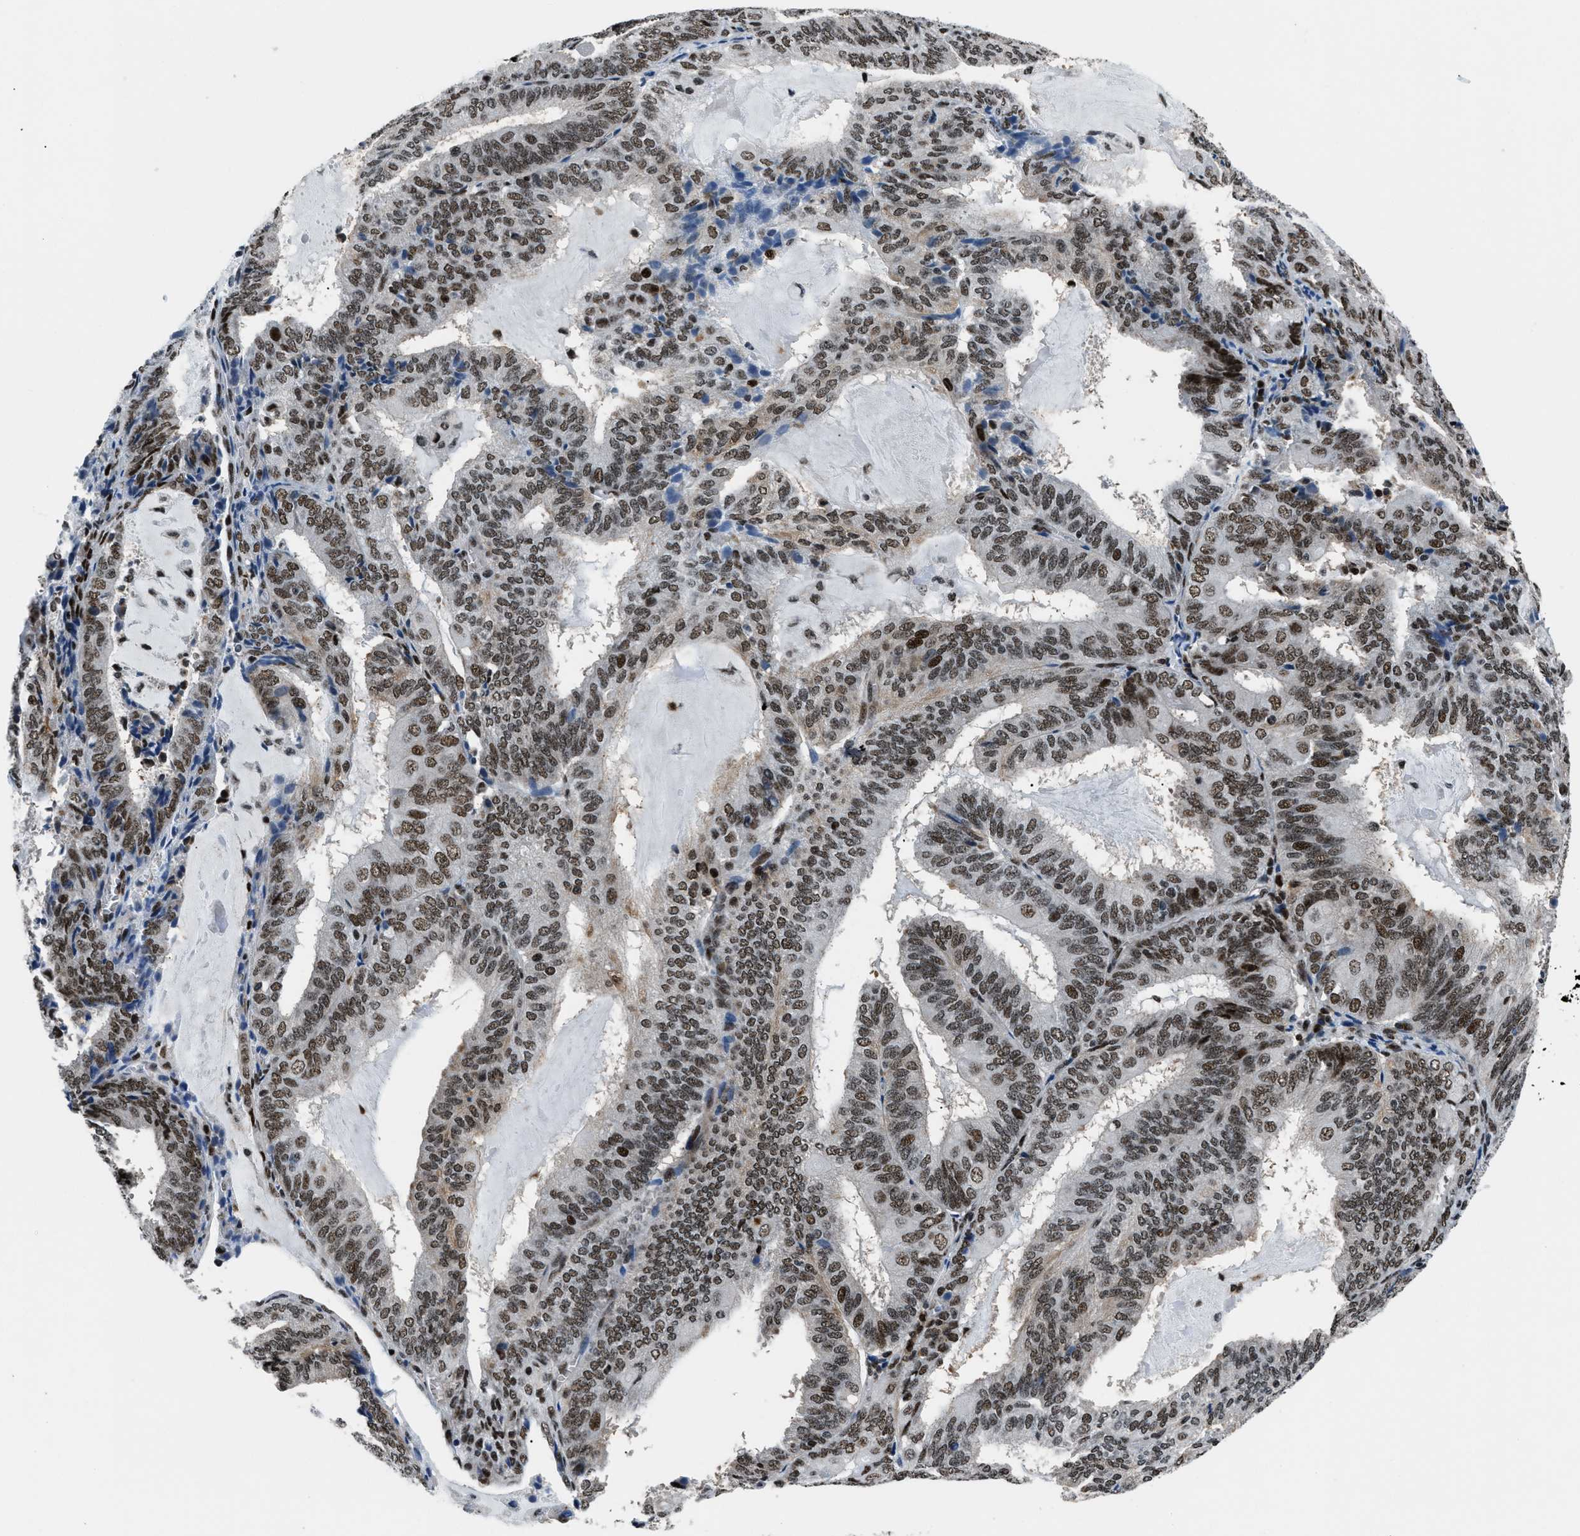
{"staining": {"intensity": "strong", "quantity": ">75%", "location": "nuclear"}, "tissue": "endometrial cancer", "cell_type": "Tumor cells", "image_type": "cancer", "snomed": [{"axis": "morphology", "description": "Adenocarcinoma, NOS"}, {"axis": "topography", "description": "Endometrium"}], "caption": "Immunohistochemistry (IHC) histopathology image of human endometrial adenocarcinoma stained for a protein (brown), which displays high levels of strong nuclear staining in approximately >75% of tumor cells.", "gene": "SMARCB1", "patient": {"sex": "female", "age": 81}}